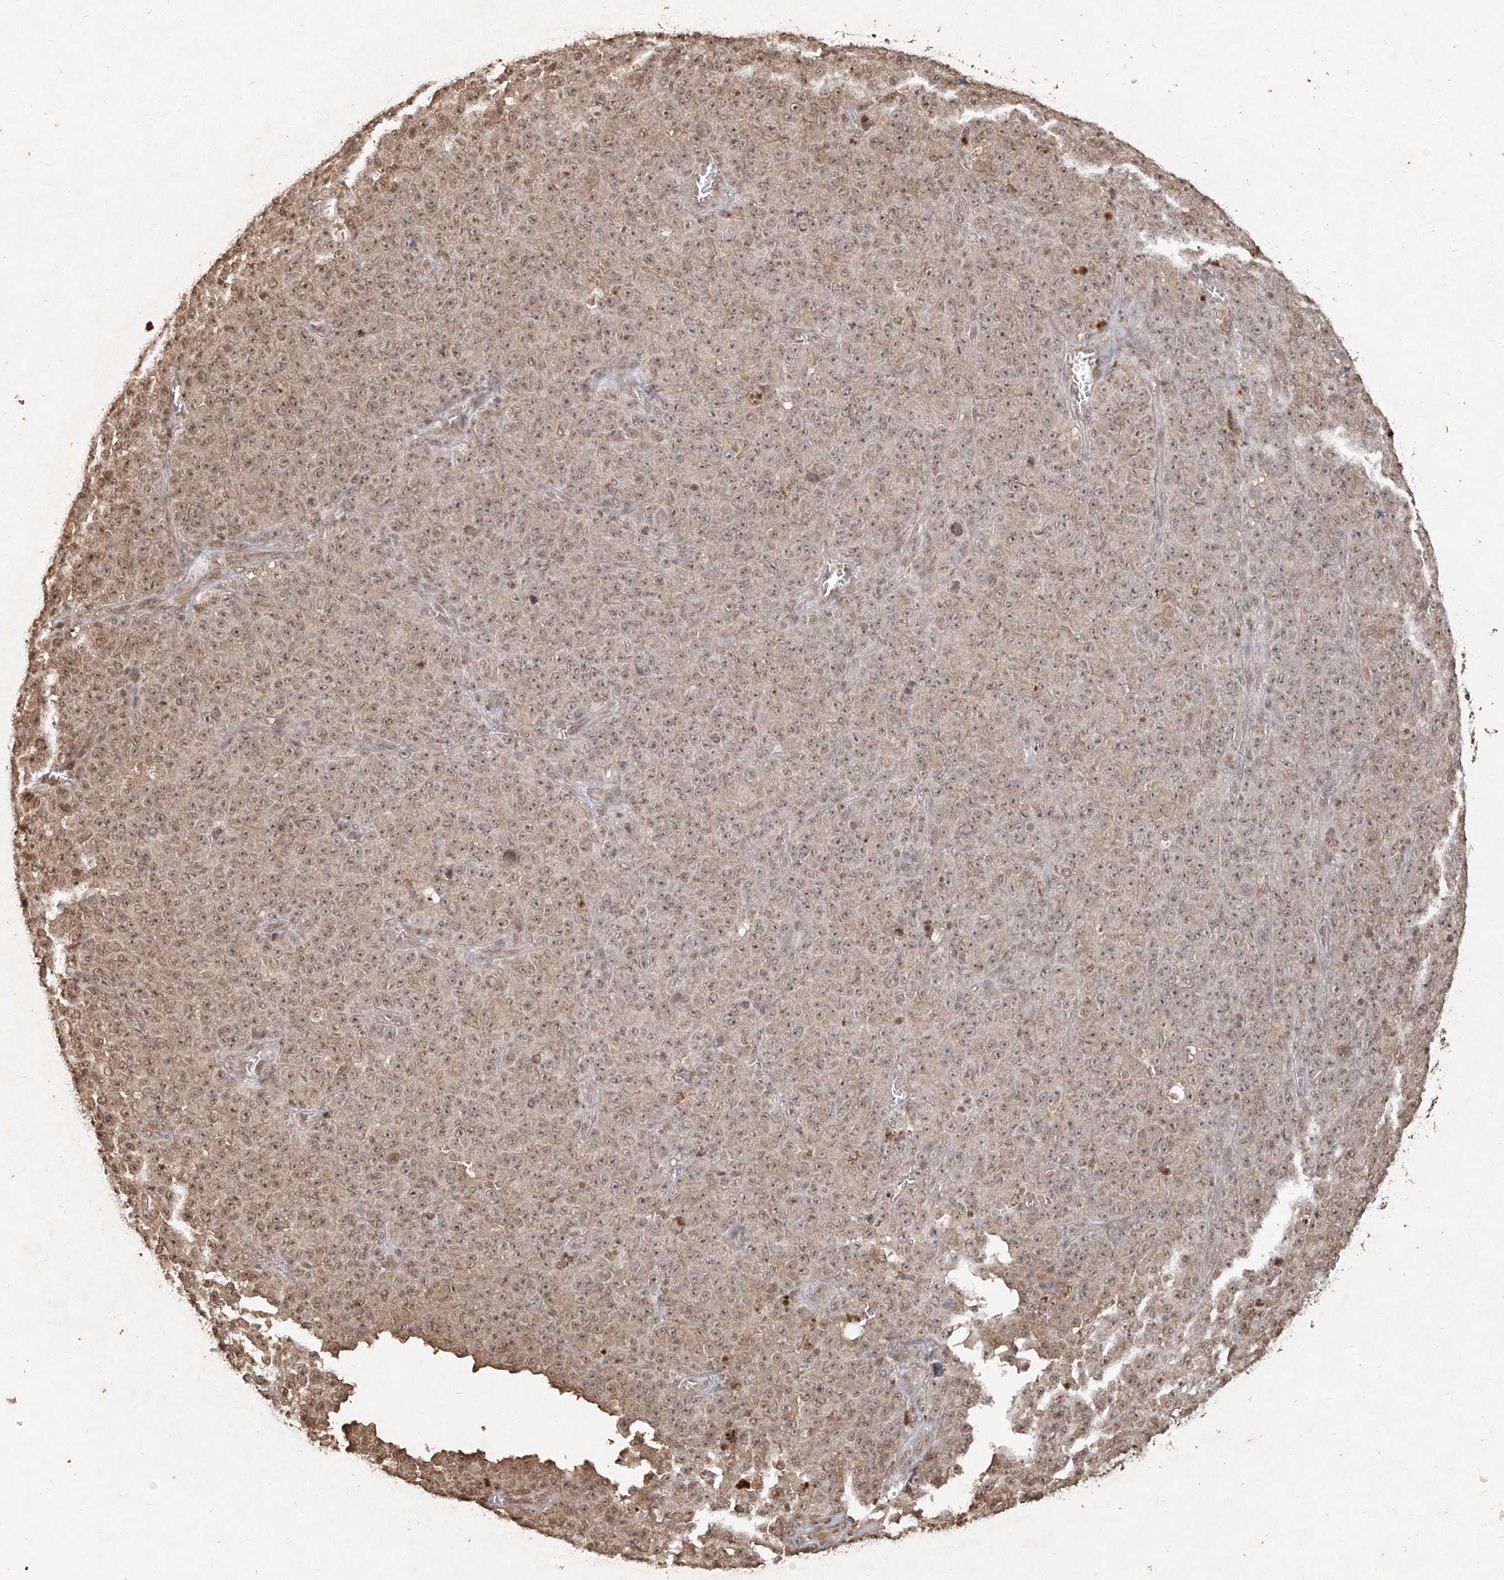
{"staining": {"intensity": "weak", "quantity": ">75%", "location": "nuclear"}, "tissue": "melanoma", "cell_type": "Tumor cells", "image_type": "cancer", "snomed": [{"axis": "morphology", "description": "Malignant melanoma, NOS"}, {"axis": "topography", "description": "Skin"}], "caption": "Weak nuclear positivity is present in about >75% of tumor cells in melanoma.", "gene": "UBE2K", "patient": {"sex": "female", "age": 82}}